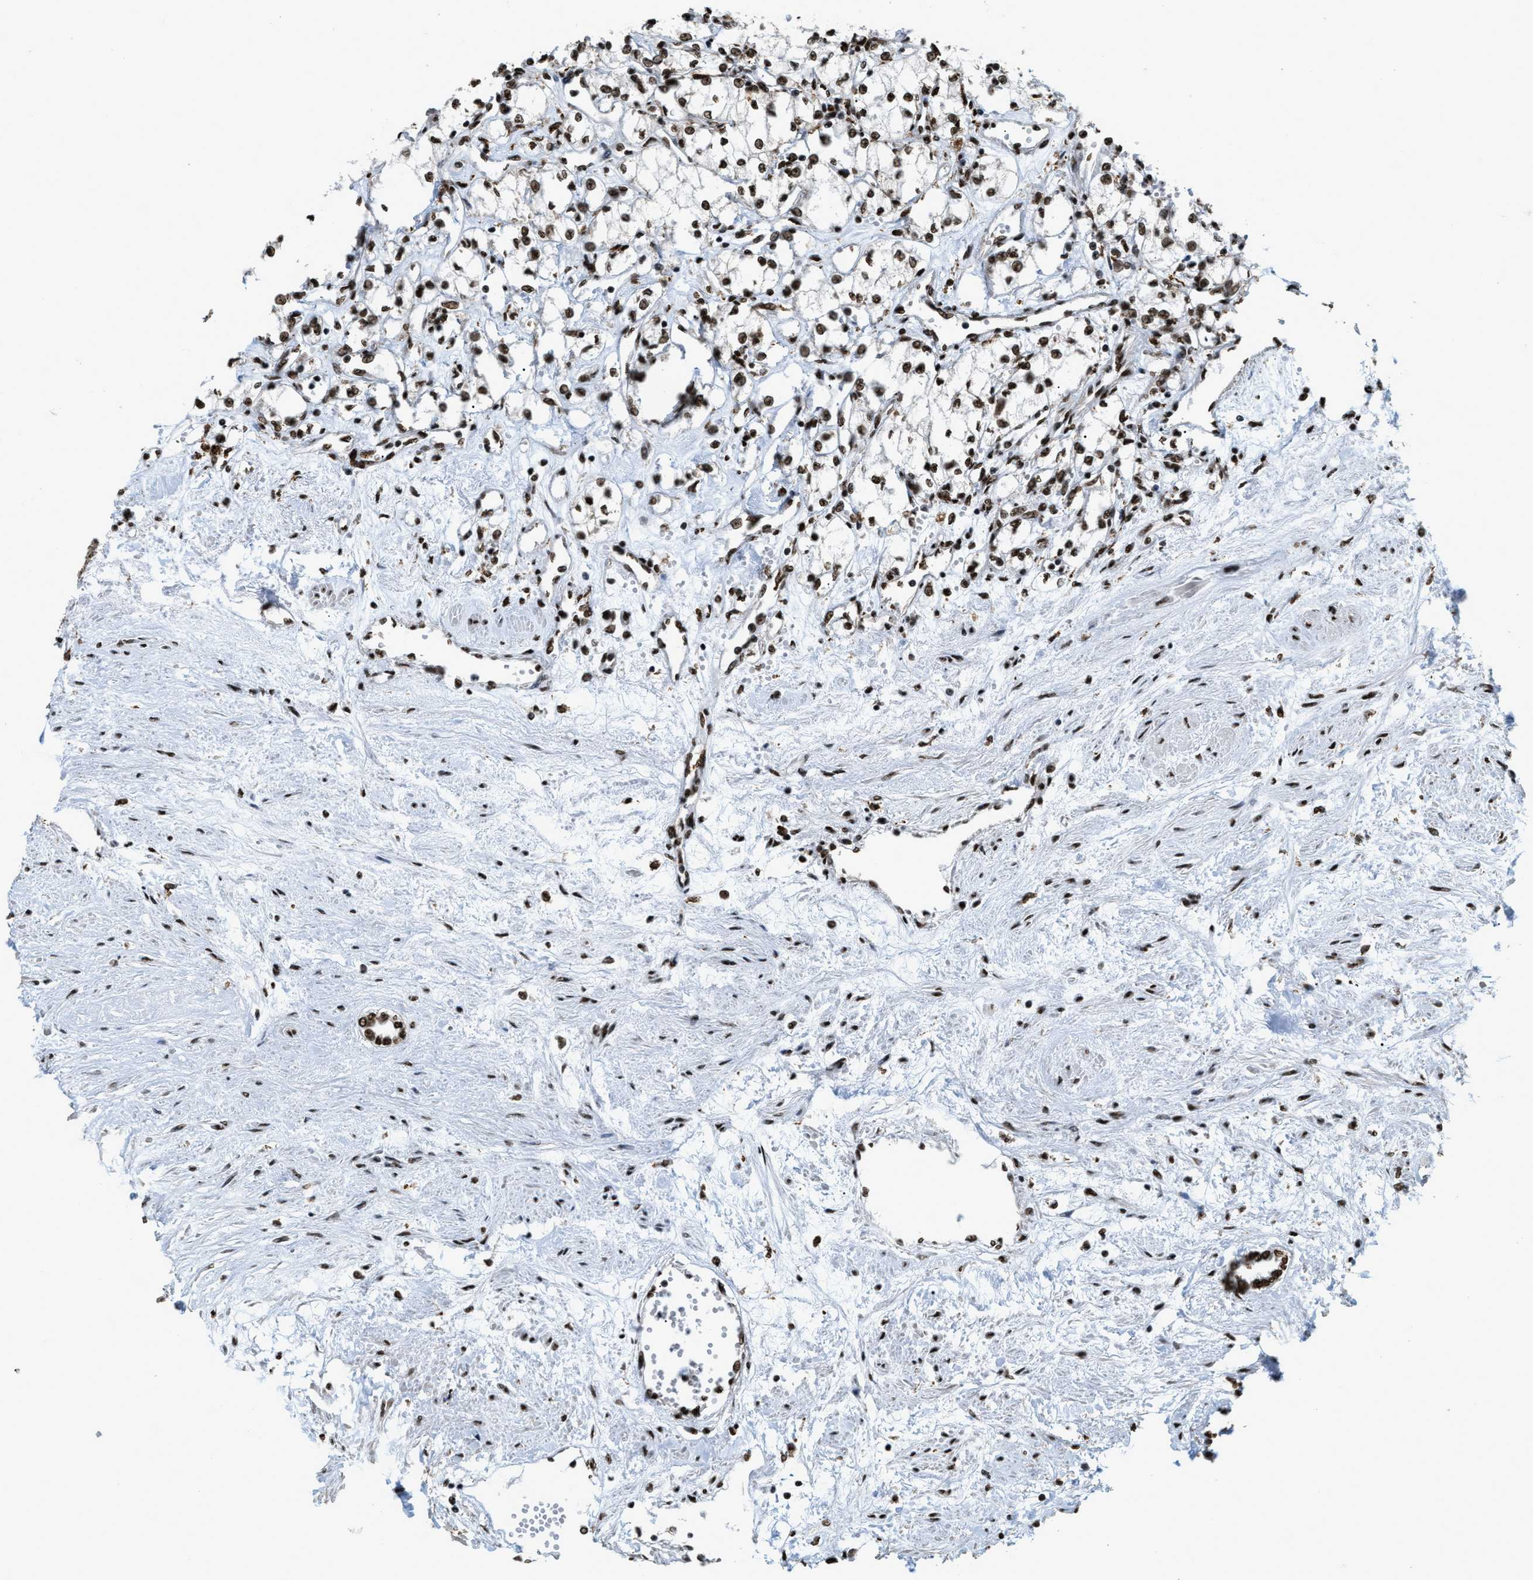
{"staining": {"intensity": "moderate", "quantity": ">75%", "location": "nuclear"}, "tissue": "renal cancer", "cell_type": "Tumor cells", "image_type": "cancer", "snomed": [{"axis": "morphology", "description": "Adenocarcinoma, NOS"}, {"axis": "topography", "description": "Kidney"}], "caption": "Human renal adenocarcinoma stained with a brown dye shows moderate nuclear positive positivity in approximately >75% of tumor cells.", "gene": "NUMA1", "patient": {"sex": "male", "age": 59}}